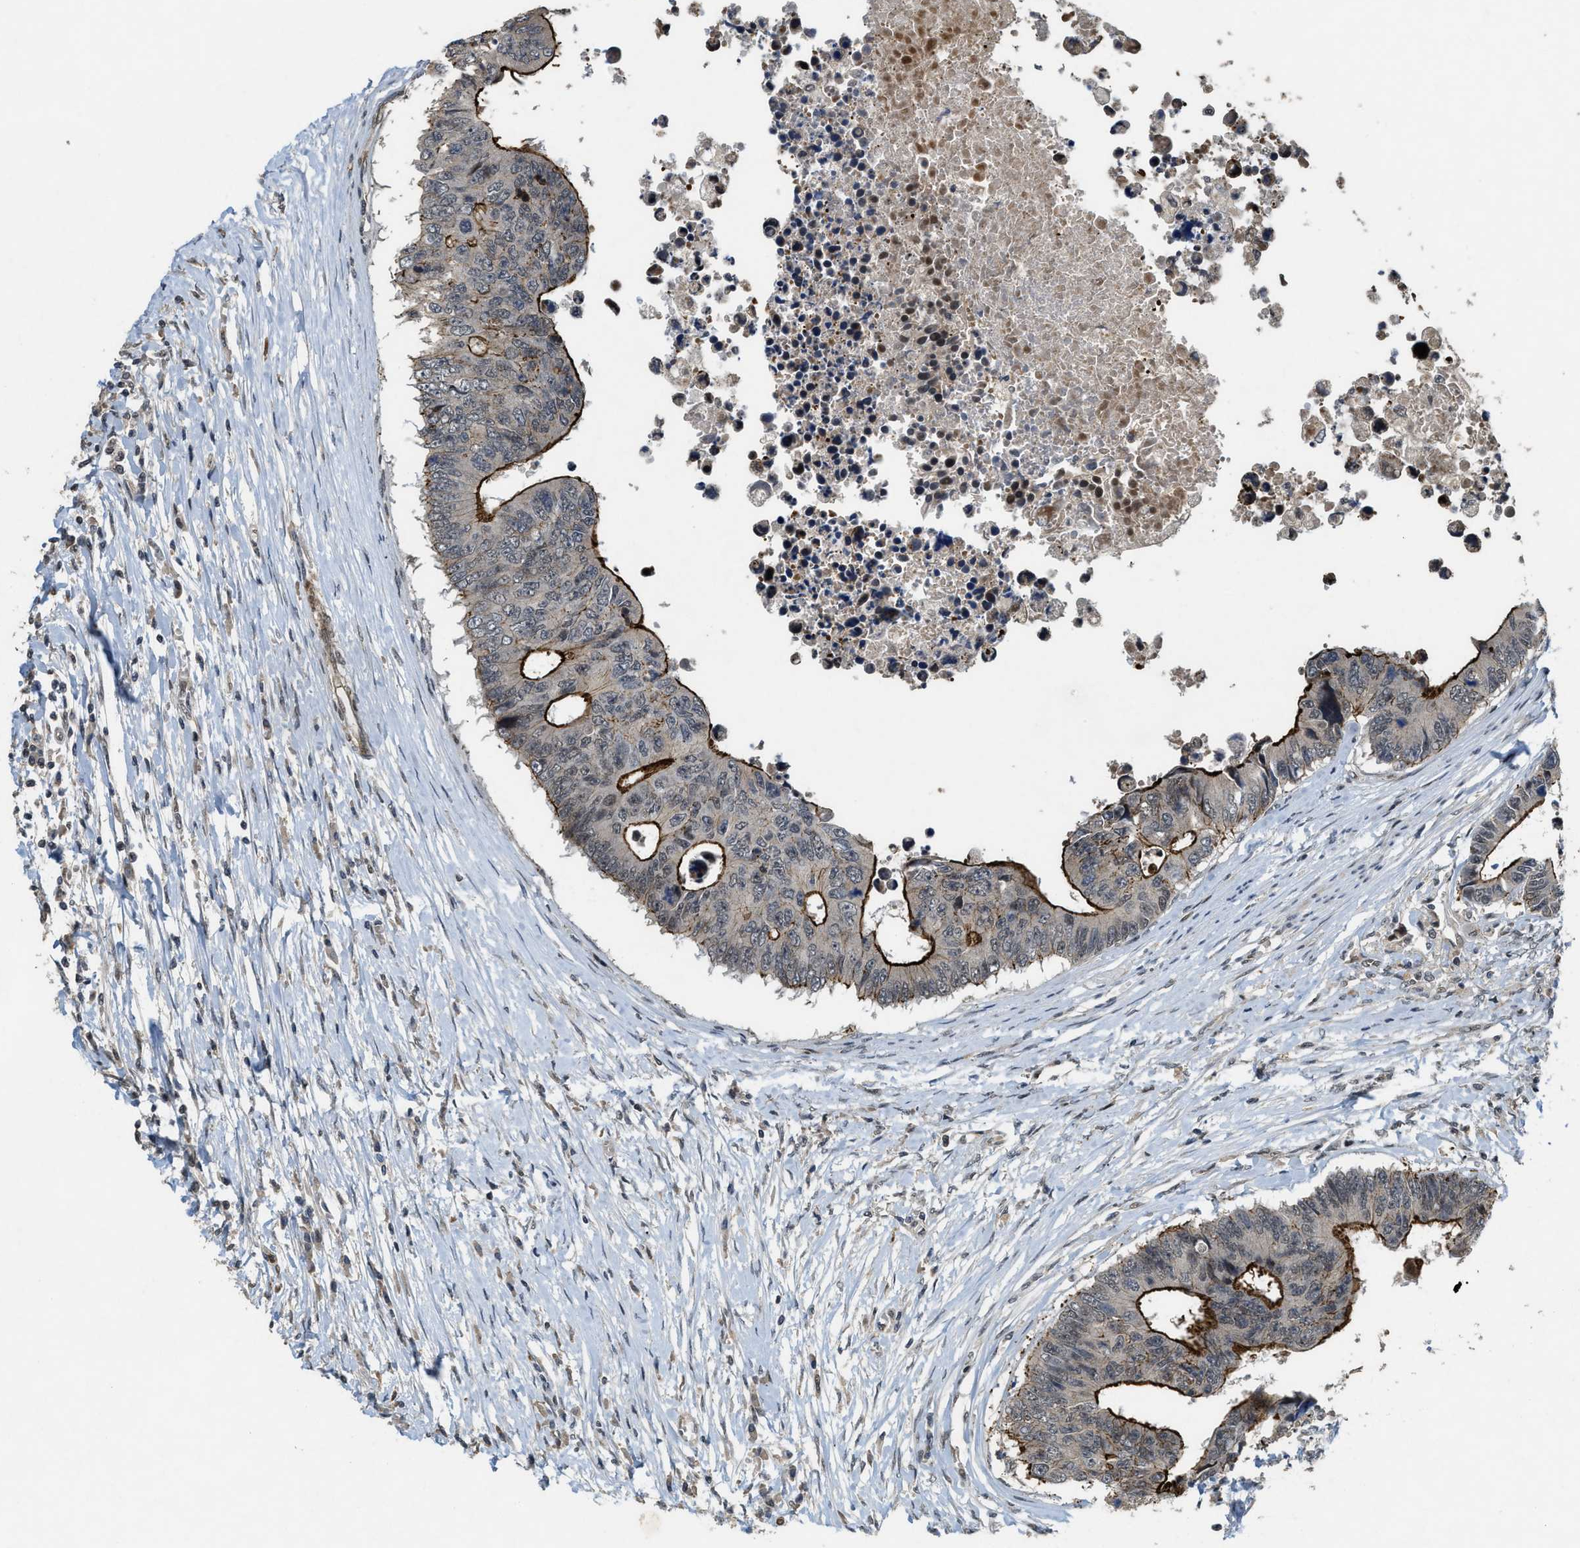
{"staining": {"intensity": "strong", "quantity": ">75%", "location": "cytoplasmic/membranous"}, "tissue": "colorectal cancer", "cell_type": "Tumor cells", "image_type": "cancer", "snomed": [{"axis": "morphology", "description": "Adenocarcinoma, NOS"}, {"axis": "topography", "description": "Rectum"}], "caption": "A high-resolution histopathology image shows immunohistochemistry (IHC) staining of colorectal cancer (adenocarcinoma), which shows strong cytoplasmic/membranous positivity in about >75% of tumor cells.", "gene": "DPF2", "patient": {"sex": "male", "age": 84}}